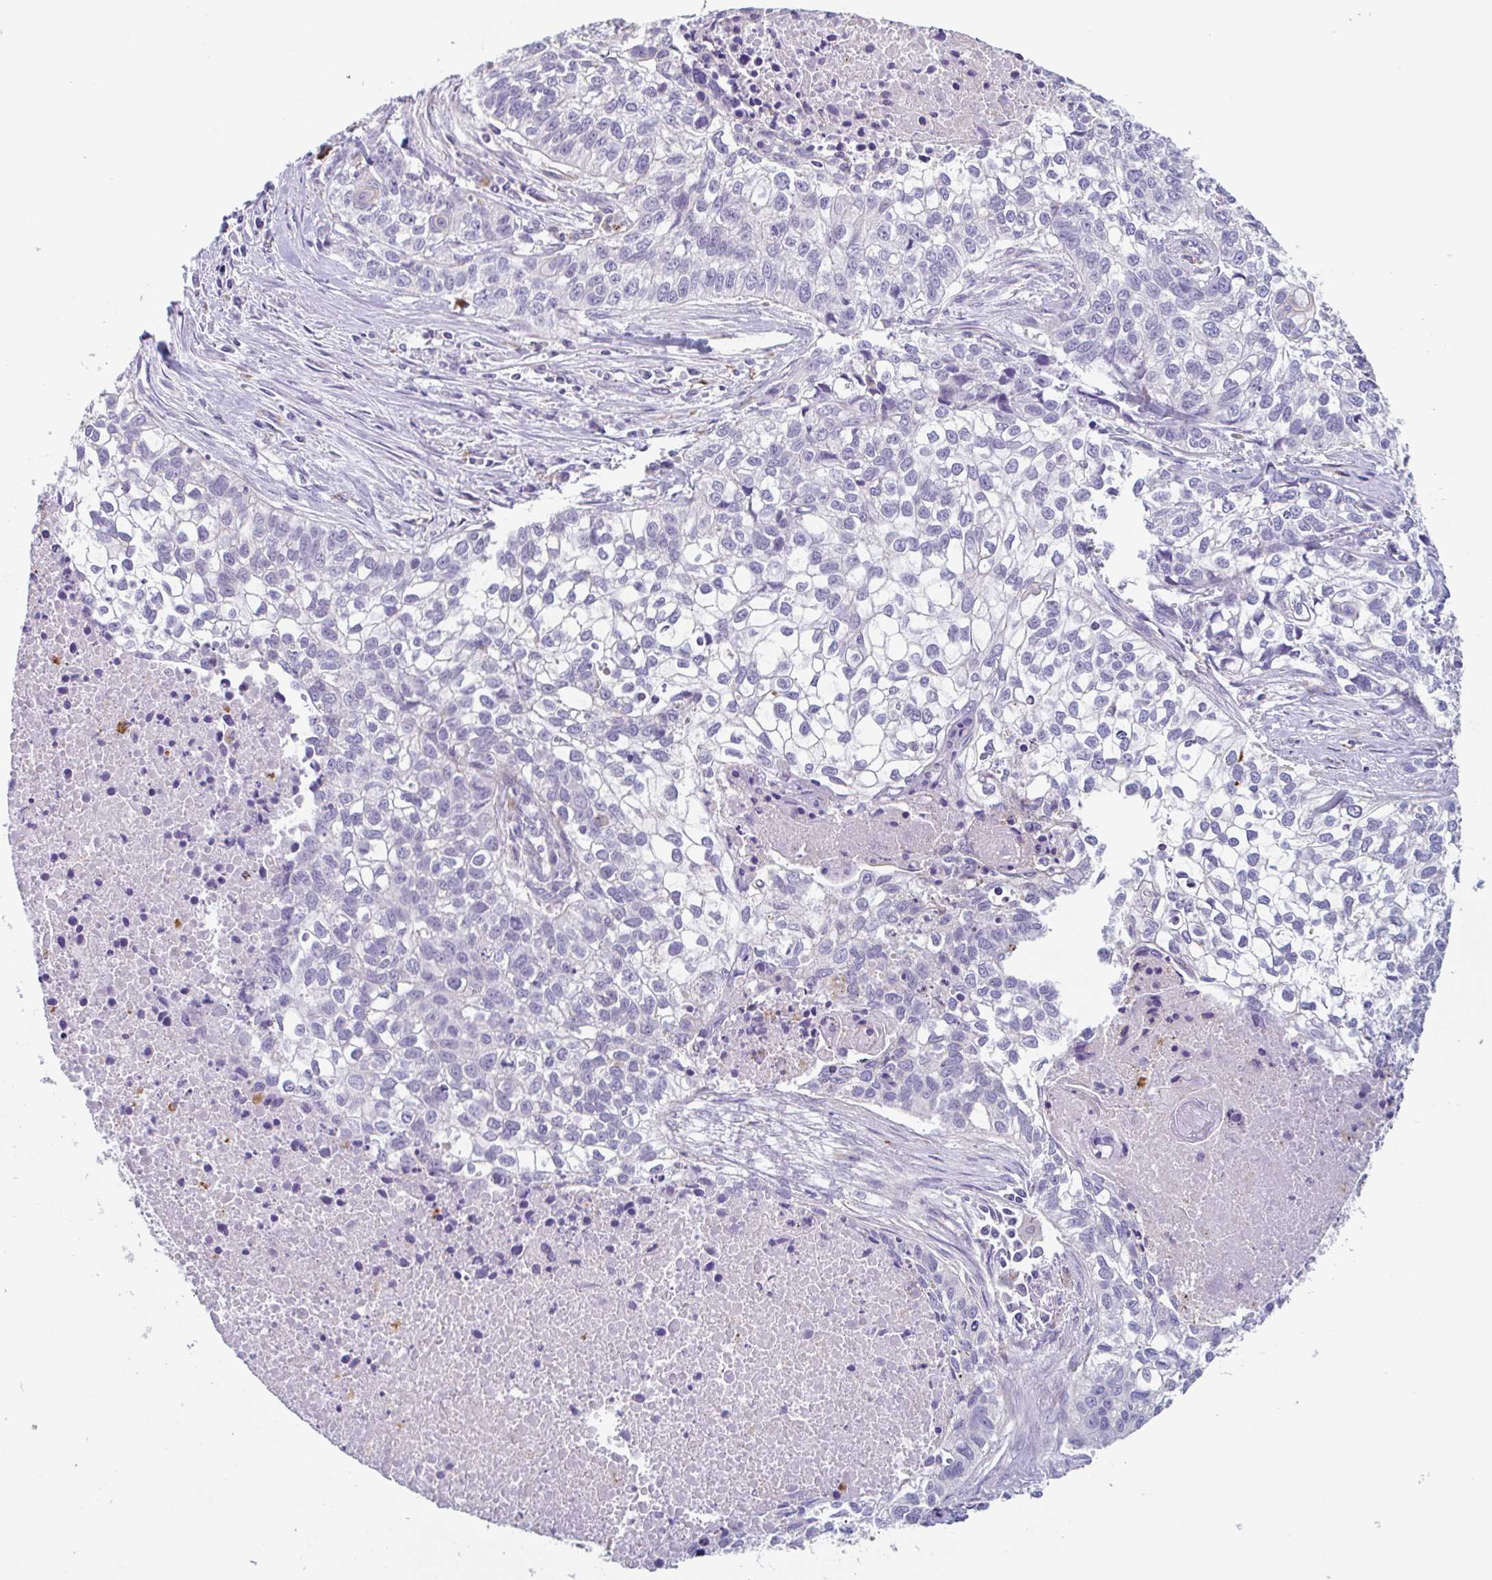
{"staining": {"intensity": "negative", "quantity": "none", "location": "none"}, "tissue": "lung cancer", "cell_type": "Tumor cells", "image_type": "cancer", "snomed": [{"axis": "morphology", "description": "Squamous cell carcinoma, NOS"}, {"axis": "topography", "description": "Lung"}], "caption": "Lung cancer (squamous cell carcinoma) was stained to show a protein in brown. There is no significant expression in tumor cells.", "gene": "LENG9", "patient": {"sex": "male", "age": 74}}